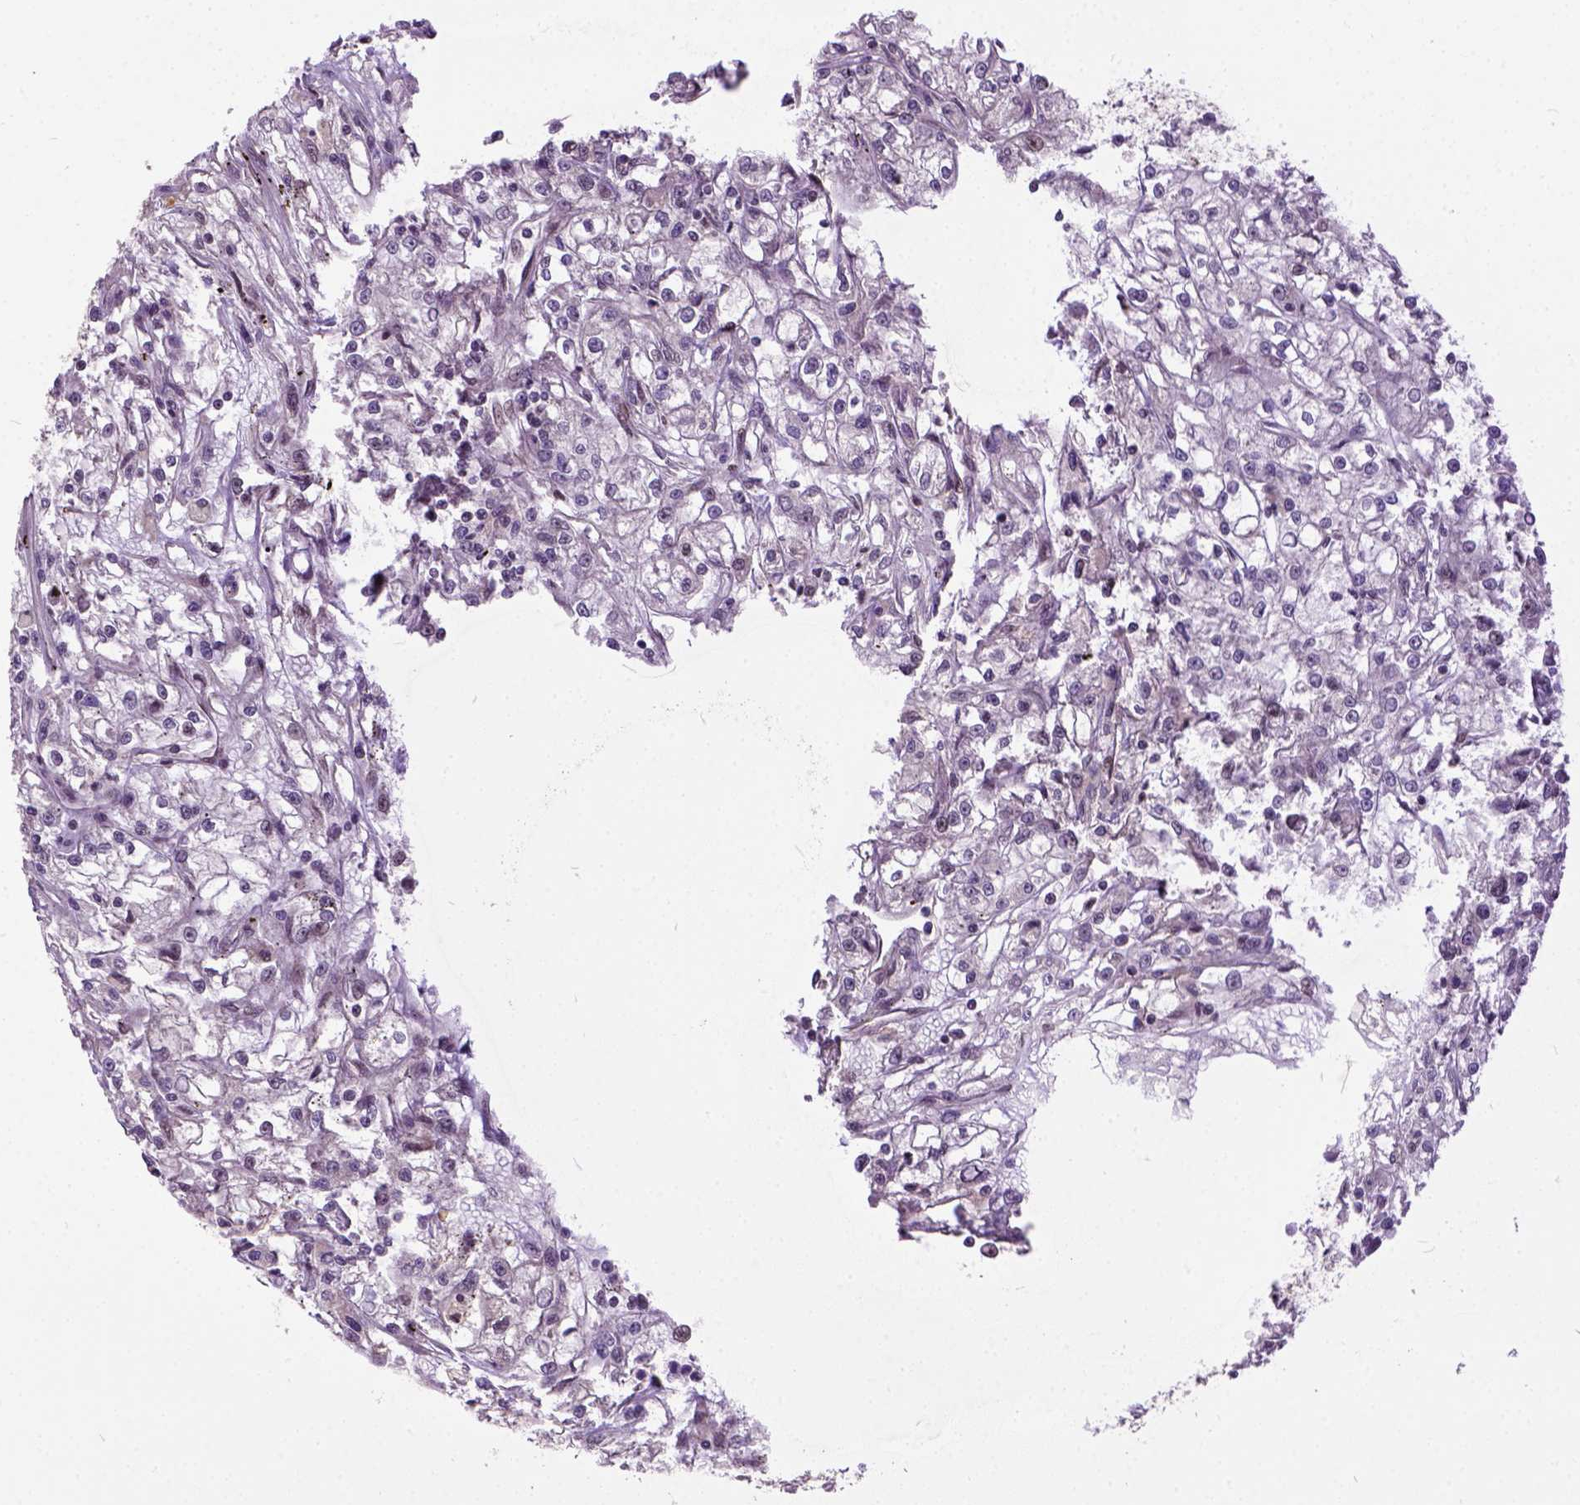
{"staining": {"intensity": "negative", "quantity": "none", "location": "none"}, "tissue": "renal cancer", "cell_type": "Tumor cells", "image_type": "cancer", "snomed": [{"axis": "morphology", "description": "Adenocarcinoma, NOS"}, {"axis": "topography", "description": "Kidney"}], "caption": "There is no significant staining in tumor cells of renal cancer.", "gene": "ZNF630", "patient": {"sex": "female", "age": 59}}